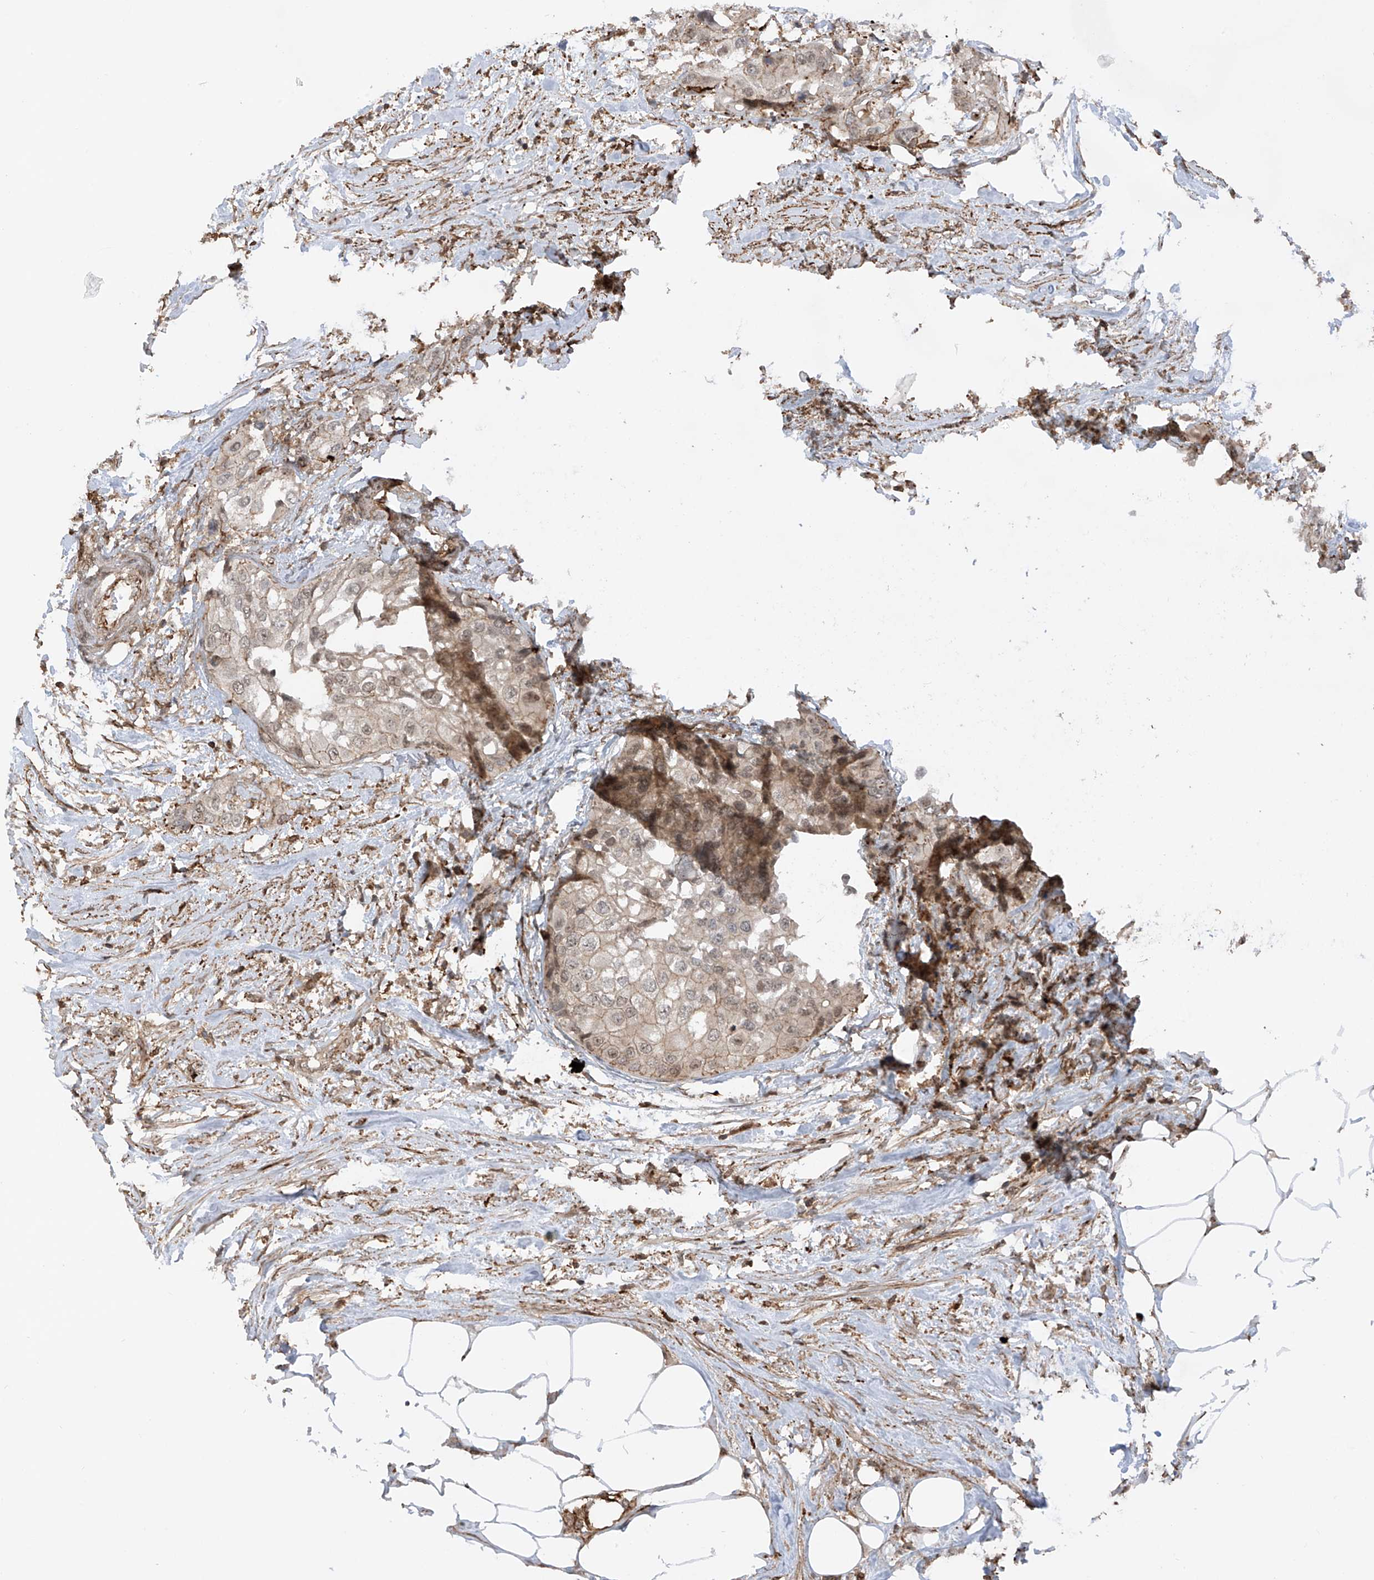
{"staining": {"intensity": "moderate", "quantity": "25%-75%", "location": "cytoplasmic/membranous,nuclear"}, "tissue": "urothelial cancer", "cell_type": "Tumor cells", "image_type": "cancer", "snomed": [{"axis": "morphology", "description": "Urothelial carcinoma, High grade"}, {"axis": "topography", "description": "Urinary bladder"}], "caption": "Urothelial cancer stained with a protein marker shows moderate staining in tumor cells.", "gene": "REPIN1", "patient": {"sex": "male", "age": 64}}